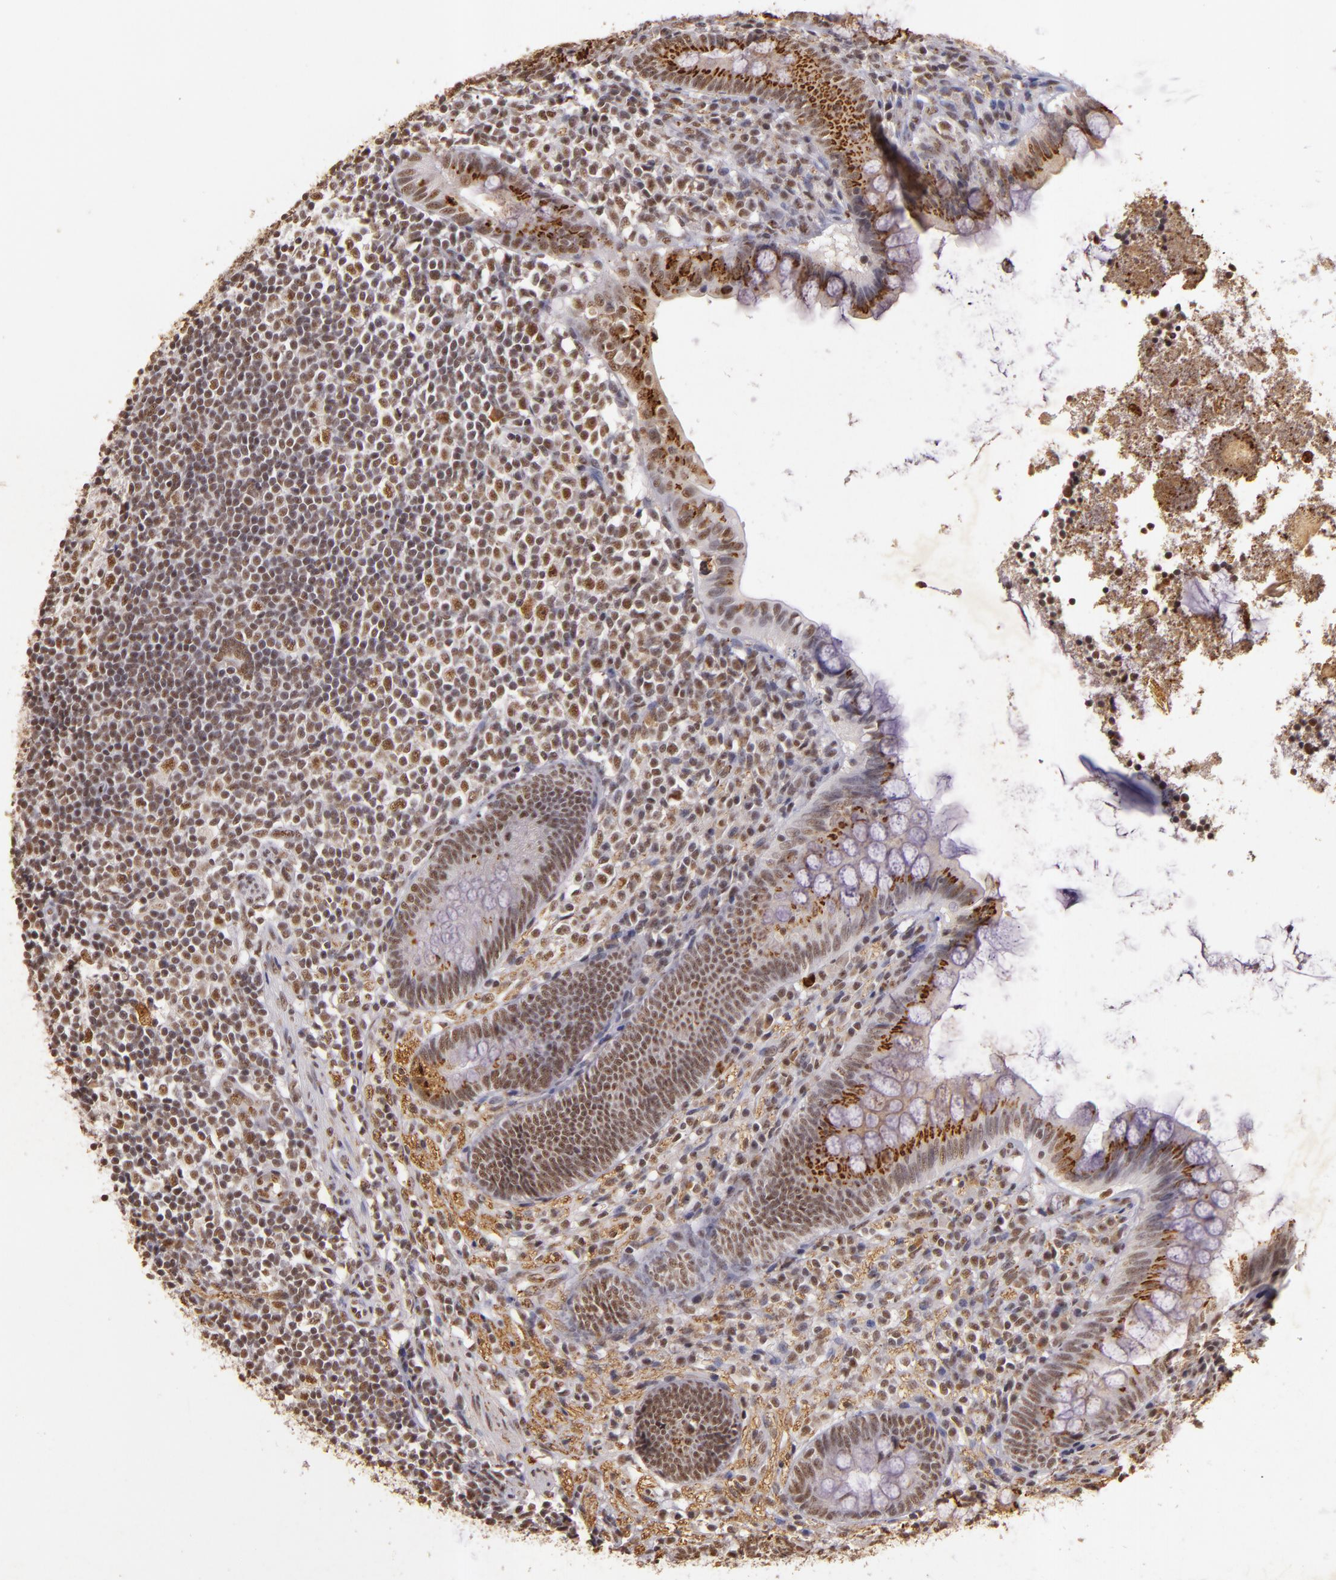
{"staining": {"intensity": "moderate", "quantity": ">75%", "location": "nuclear"}, "tissue": "appendix", "cell_type": "Glandular cells", "image_type": "normal", "snomed": [{"axis": "morphology", "description": "Normal tissue, NOS"}, {"axis": "topography", "description": "Appendix"}], "caption": "This micrograph displays normal appendix stained with IHC to label a protein in brown. The nuclear of glandular cells show moderate positivity for the protein. Nuclei are counter-stained blue.", "gene": "CBX3", "patient": {"sex": "female", "age": 66}}